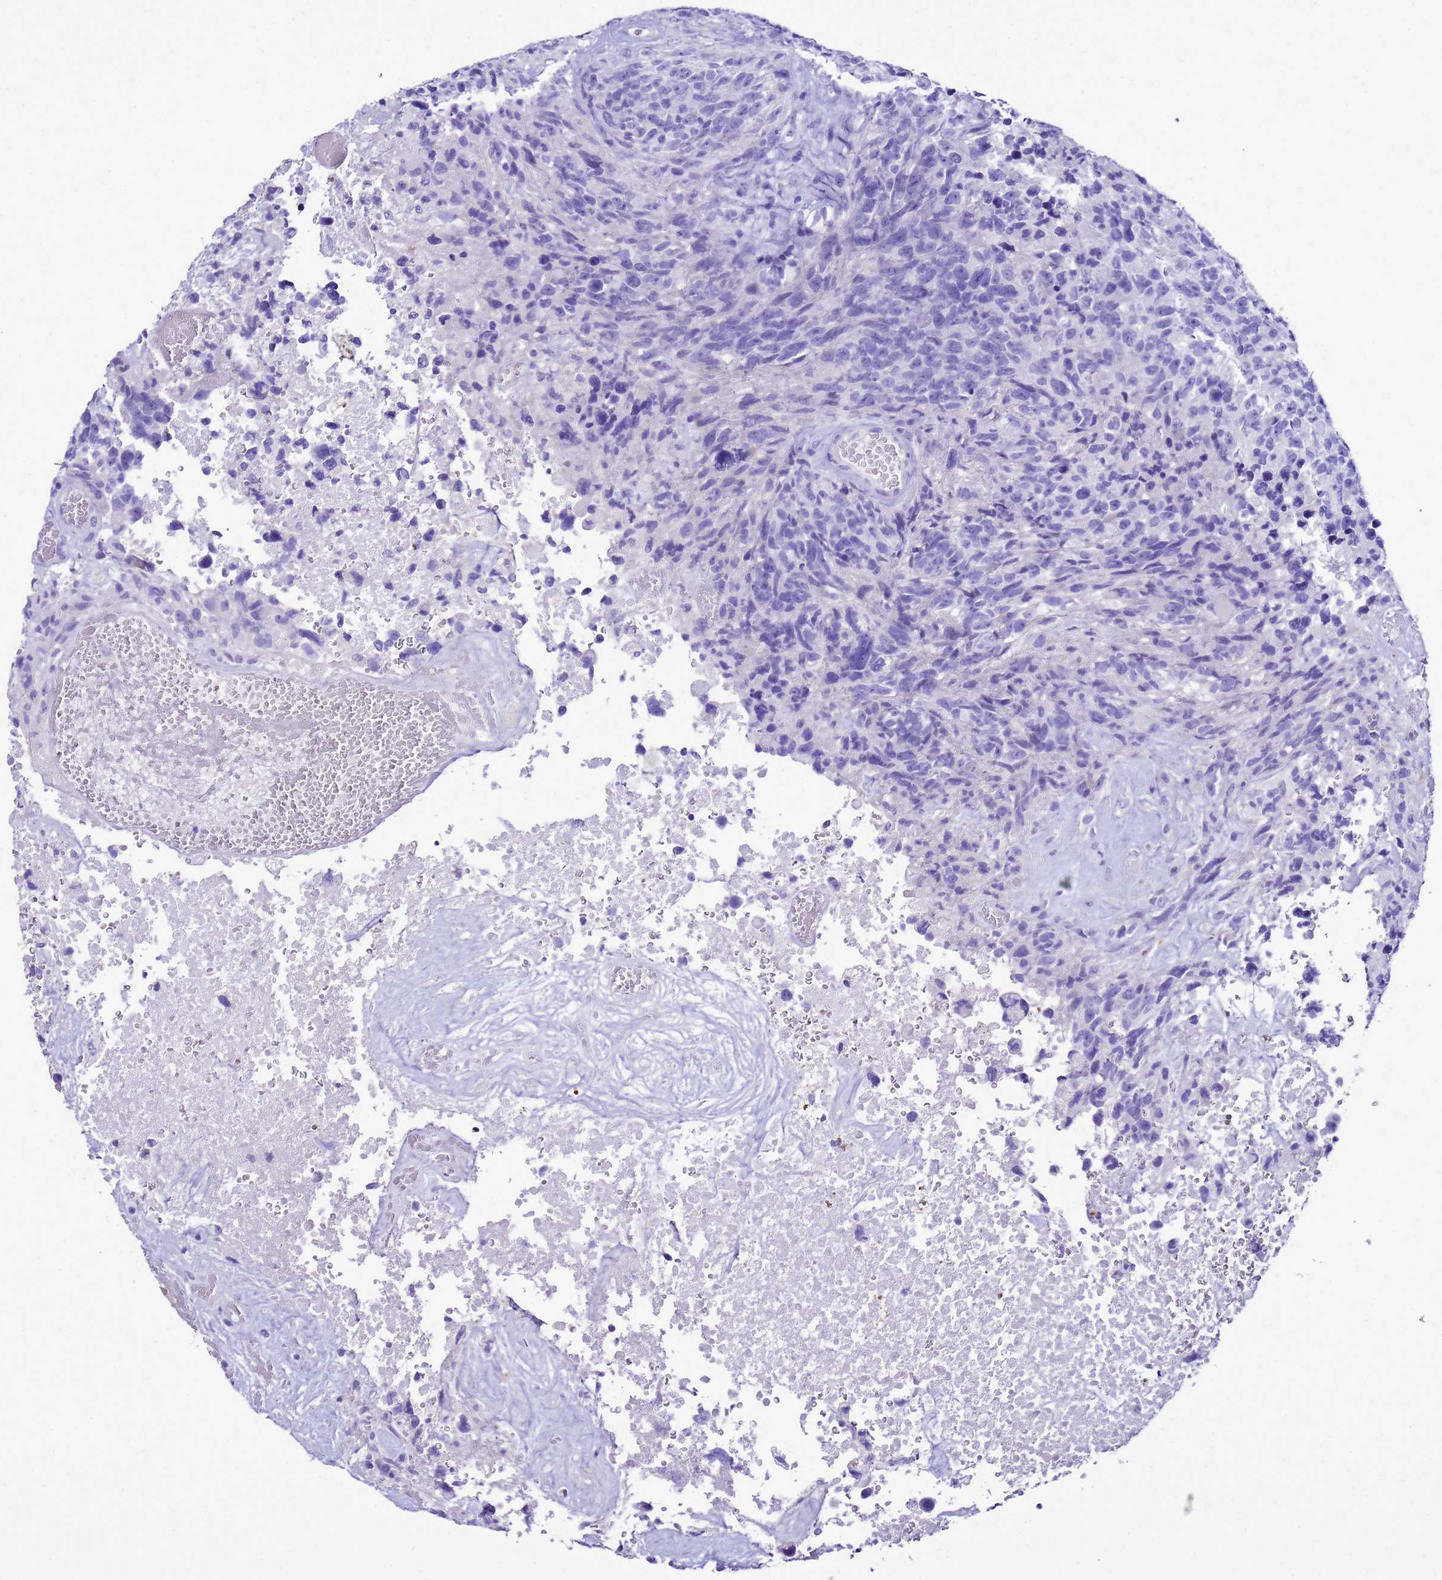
{"staining": {"intensity": "negative", "quantity": "none", "location": "none"}, "tissue": "glioma", "cell_type": "Tumor cells", "image_type": "cancer", "snomed": [{"axis": "morphology", "description": "Glioma, malignant, High grade"}, {"axis": "topography", "description": "Brain"}], "caption": "An image of glioma stained for a protein reveals no brown staining in tumor cells.", "gene": "BEST2", "patient": {"sex": "male", "age": 69}}